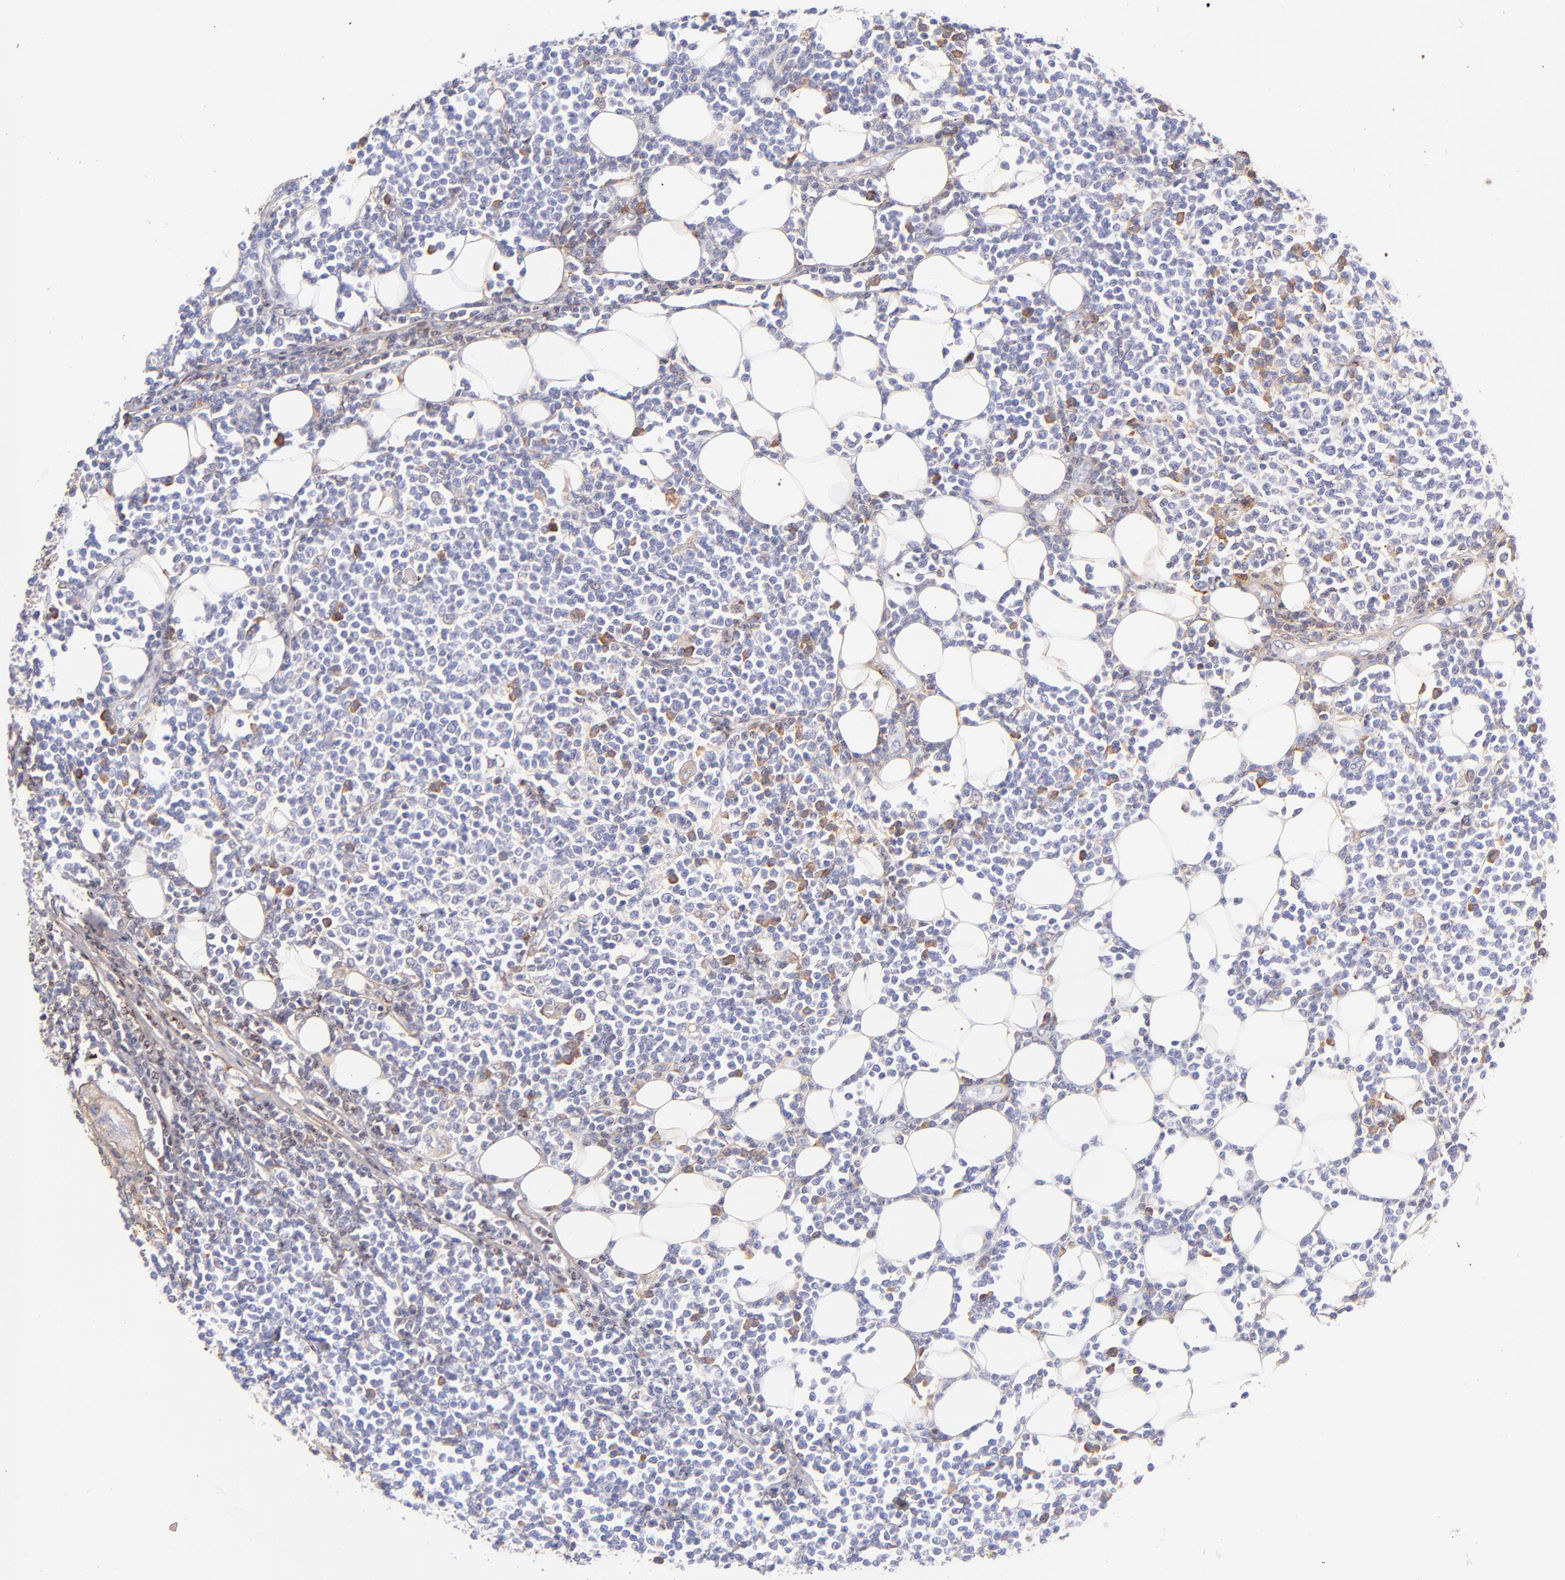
{"staining": {"intensity": "moderate", "quantity": "<25%", "location": "cytoplasmic/membranous"}, "tissue": "lymphoma", "cell_type": "Tumor cells", "image_type": "cancer", "snomed": [{"axis": "morphology", "description": "Malignant lymphoma, non-Hodgkin's type, Low grade"}, {"axis": "topography", "description": "Soft tissue"}], "caption": "A low amount of moderate cytoplasmic/membranous expression is present in approximately <25% of tumor cells in lymphoma tissue. The protein of interest is stained brown, and the nuclei are stained in blue (DAB (3,3'-diaminobenzidine) IHC with brightfield microscopy, high magnification).", "gene": "BGN", "patient": {"sex": "male", "age": 92}}